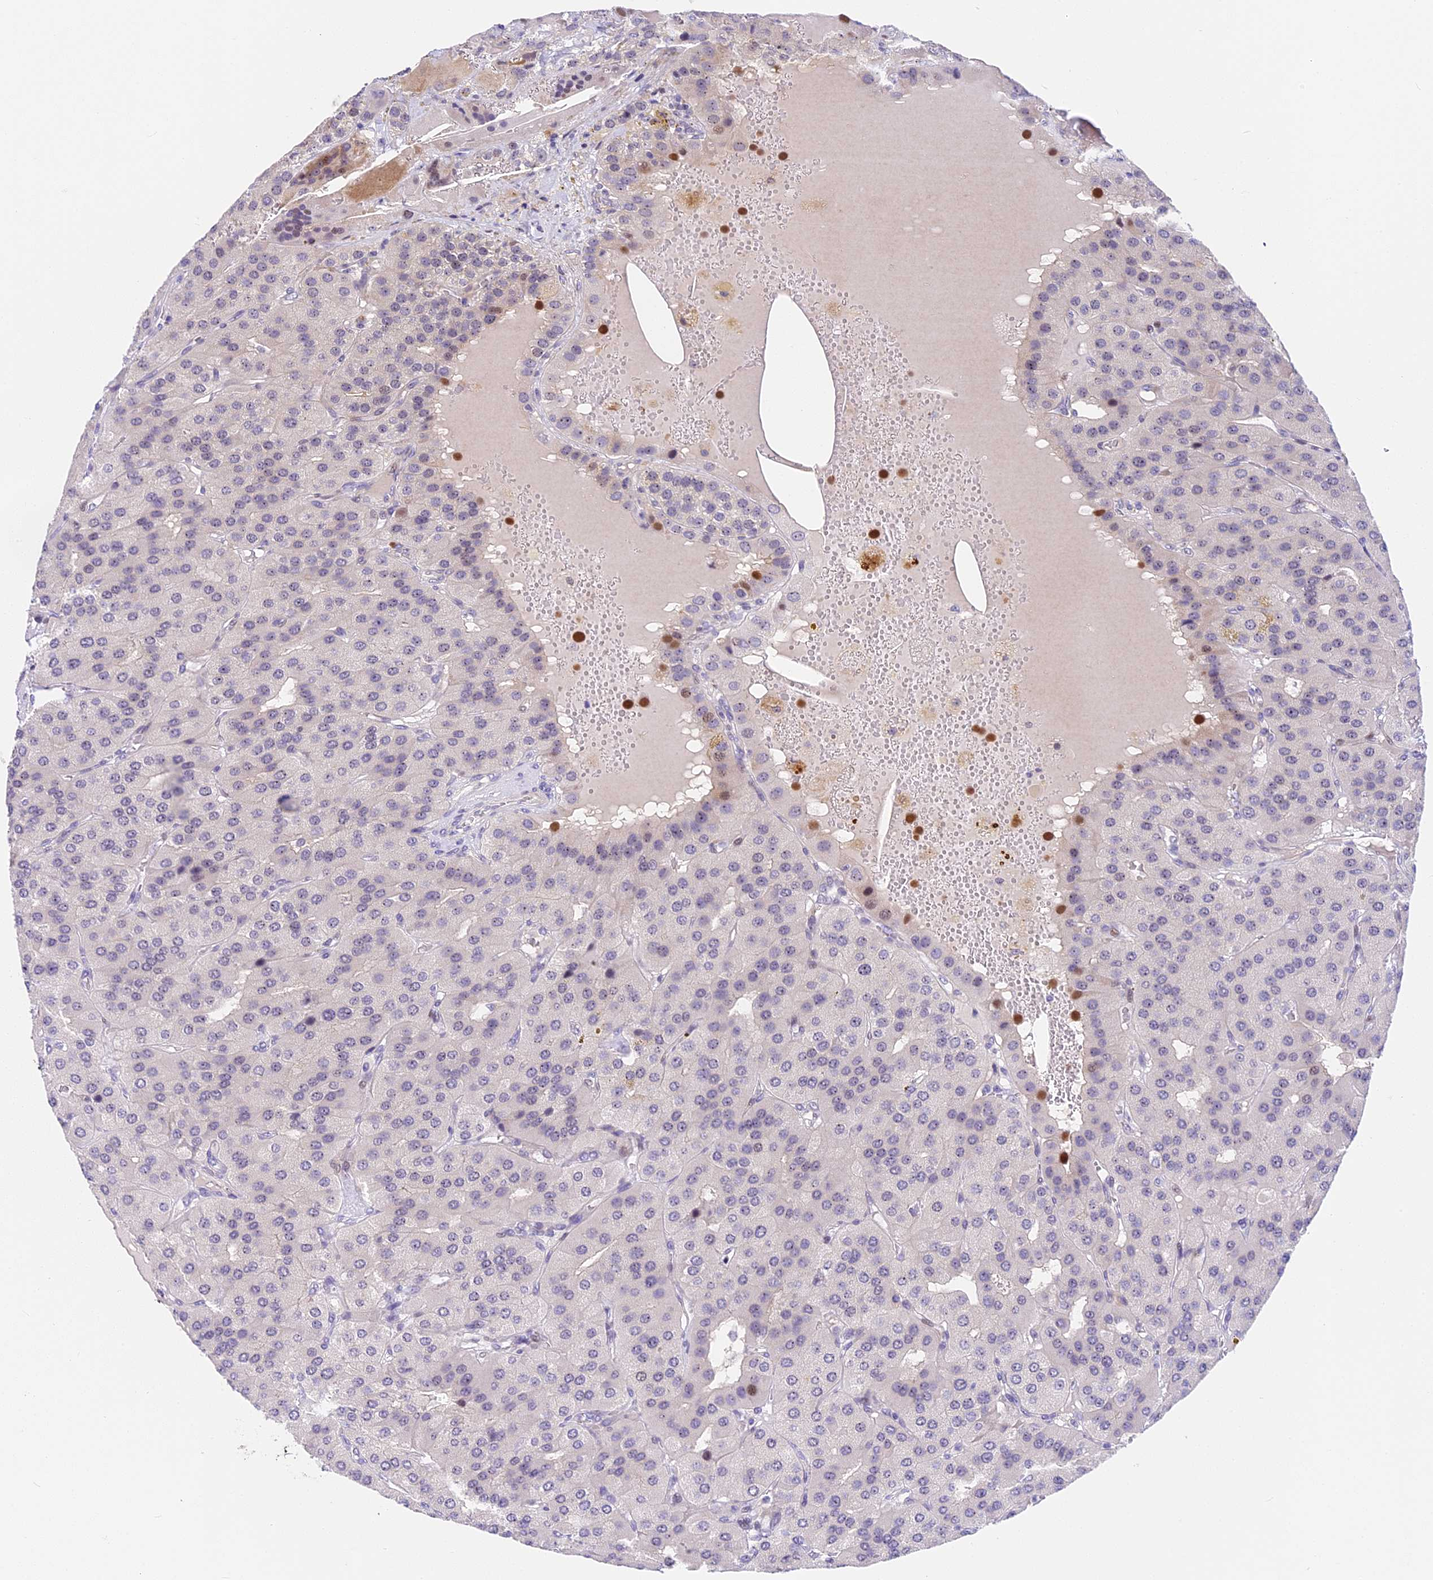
{"staining": {"intensity": "negative", "quantity": "none", "location": "none"}, "tissue": "parathyroid gland", "cell_type": "Glandular cells", "image_type": "normal", "snomed": [{"axis": "morphology", "description": "Normal tissue, NOS"}, {"axis": "morphology", "description": "Adenoma, NOS"}, {"axis": "topography", "description": "Parathyroid gland"}], "caption": "The immunohistochemistry (IHC) micrograph has no significant expression in glandular cells of parathyroid gland.", "gene": "MIDN", "patient": {"sex": "female", "age": 86}}